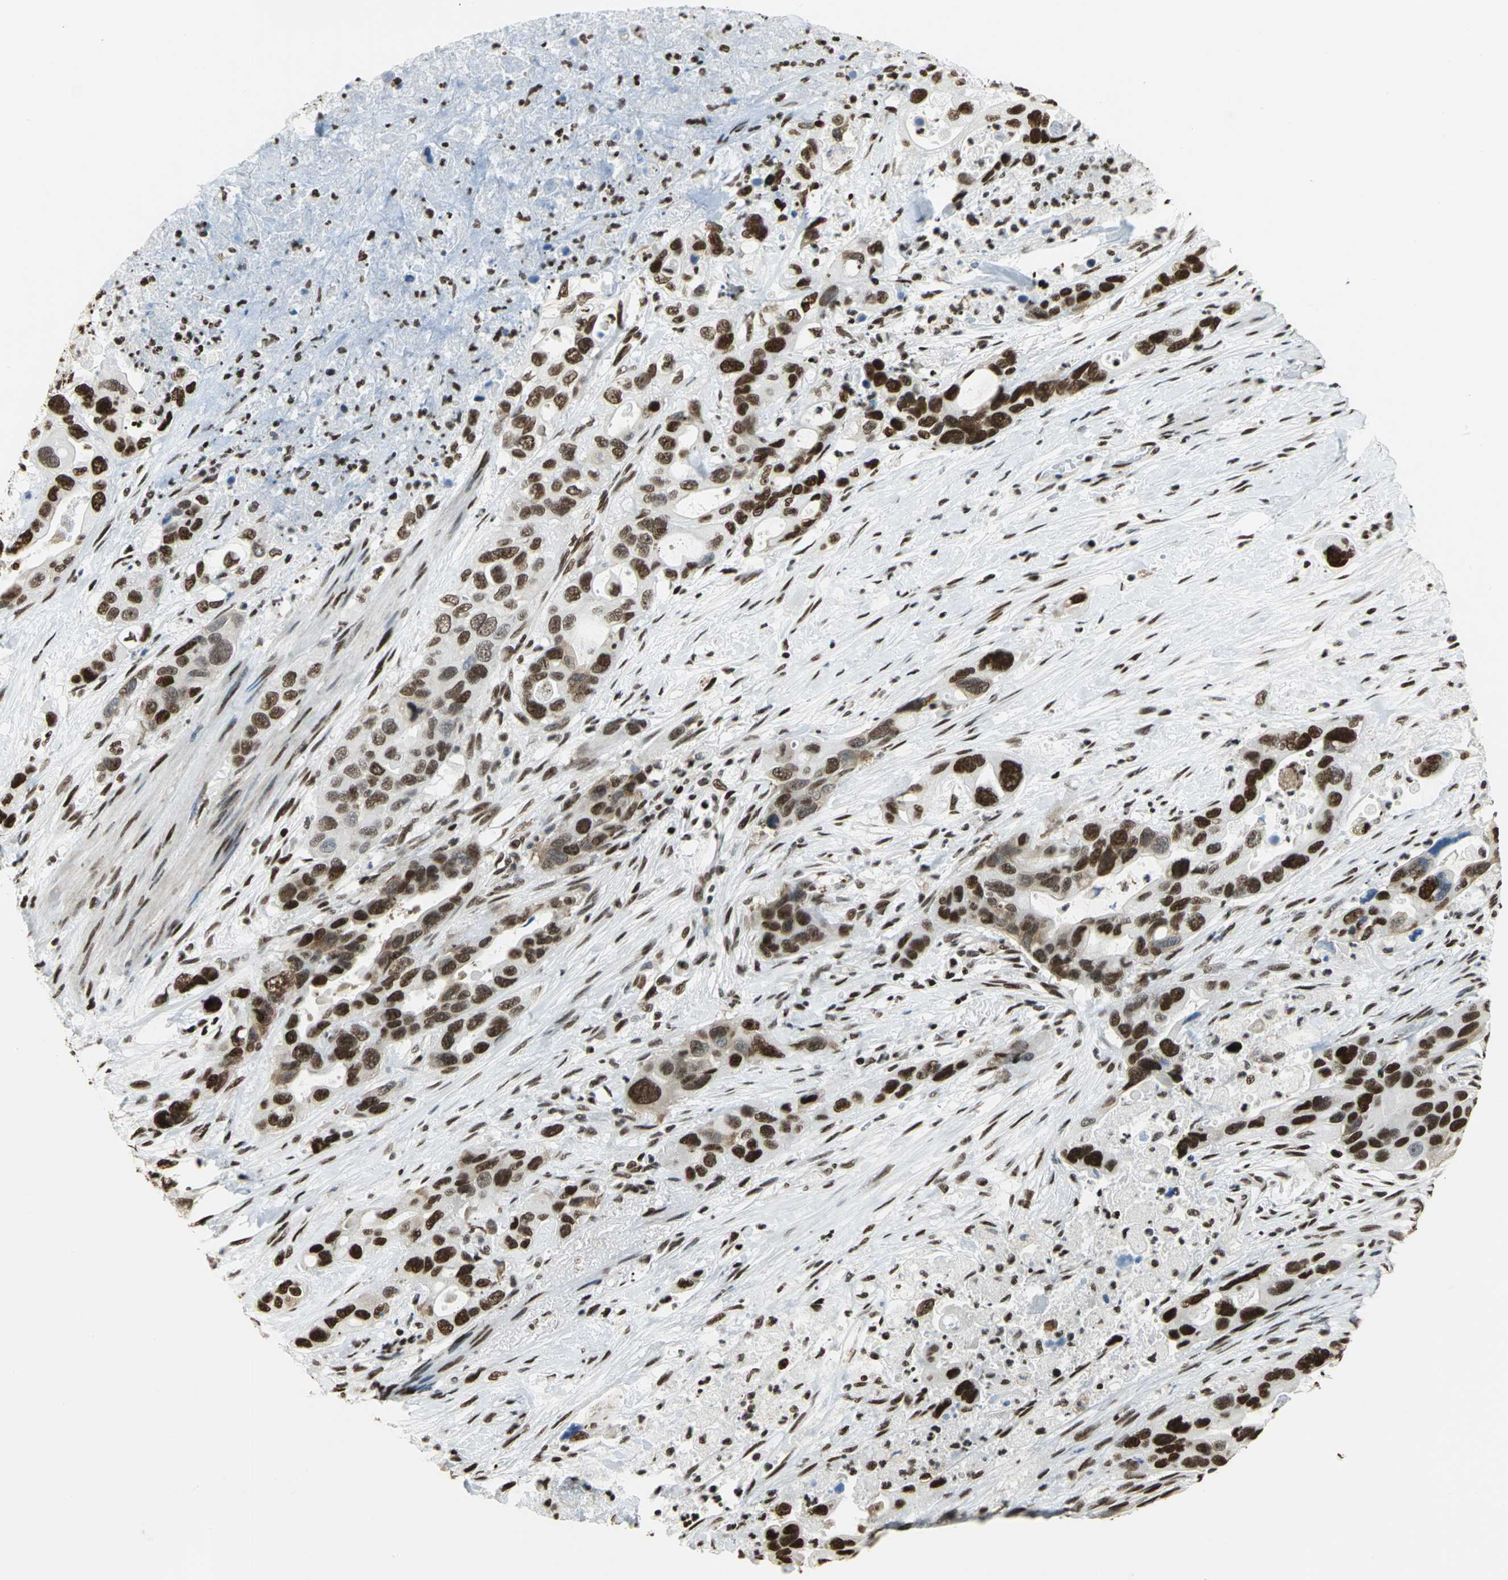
{"staining": {"intensity": "strong", "quantity": ">75%", "location": "nuclear"}, "tissue": "pancreatic cancer", "cell_type": "Tumor cells", "image_type": "cancer", "snomed": [{"axis": "morphology", "description": "Adenocarcinoma, NOS"}, {"axis": "topography", "description": "Pancreas"}], "caption": "Immunohistochemistry (IHC) image of human pancreatic cancer stained for a protein (brown), which exhibits high levels of strong nuclear expression in approximately >75% of tumor cells.", "gene": "HMGB1", "patient": {"sex": "female", "age": 71}}